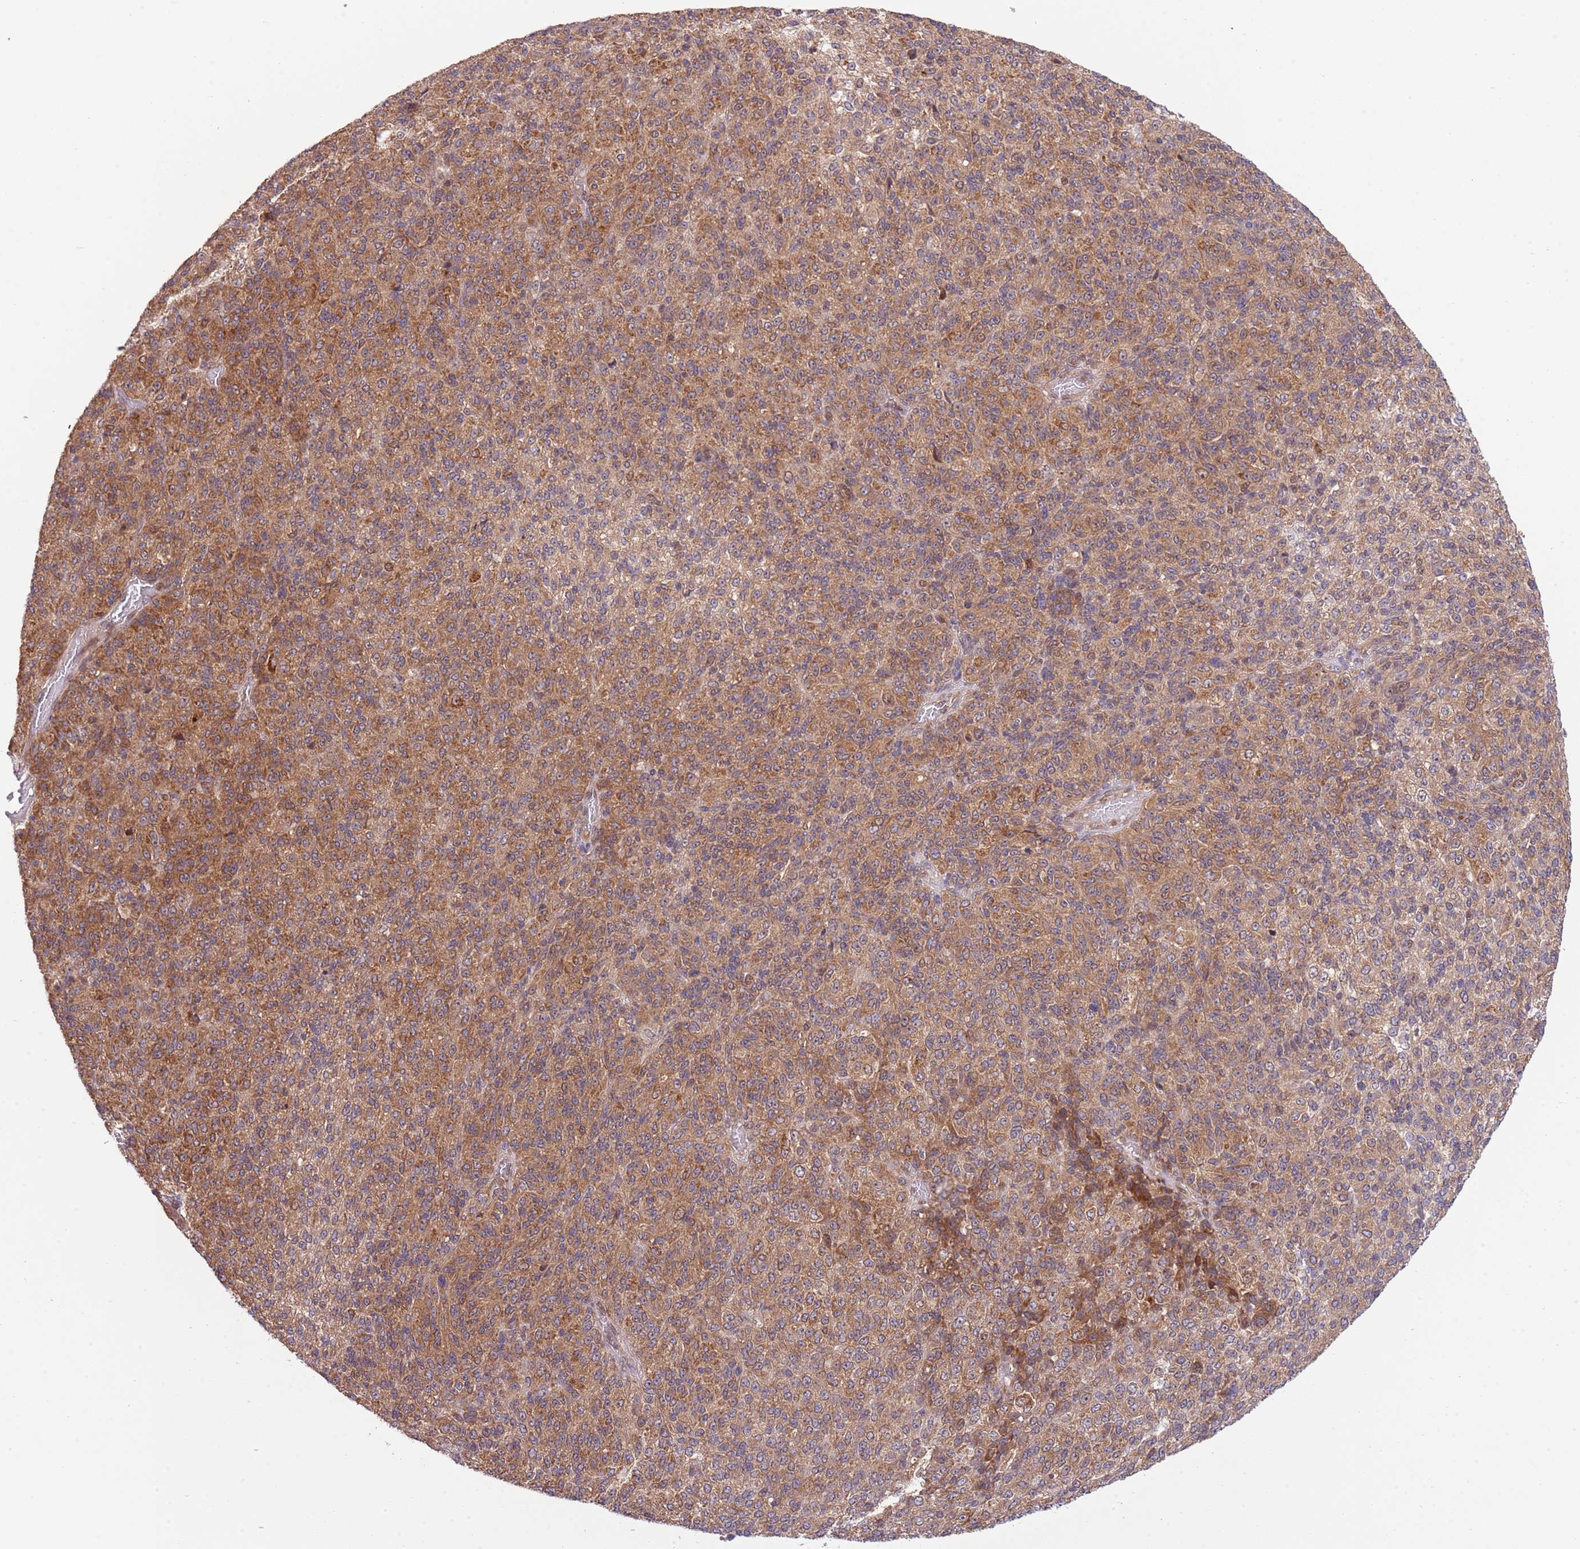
{"staining": {"intensity": "moderate", "quantity": ">75%", "location": "cytoplasmic/membranous"}, "tissue": "melanoma", "cell_type": "Tumor cells", "image_type": "cancer", "snomed": [{"axis": "morphology", "description": "Malignant melanoma, Metastatic site"}, {"axis": "topography", "description": "Brain"}], "caption": "The micrograph demonstrates a brown stain indicating the presence of a protein in the cytoplasmic/membranous of tumor cells in malignant melanoma (metastatic site). Ihc stains the protein of interest in brown and the nuclei are stained blue.", "gene": "CHD1", "patient": {"sex": "female", "age": 56}}